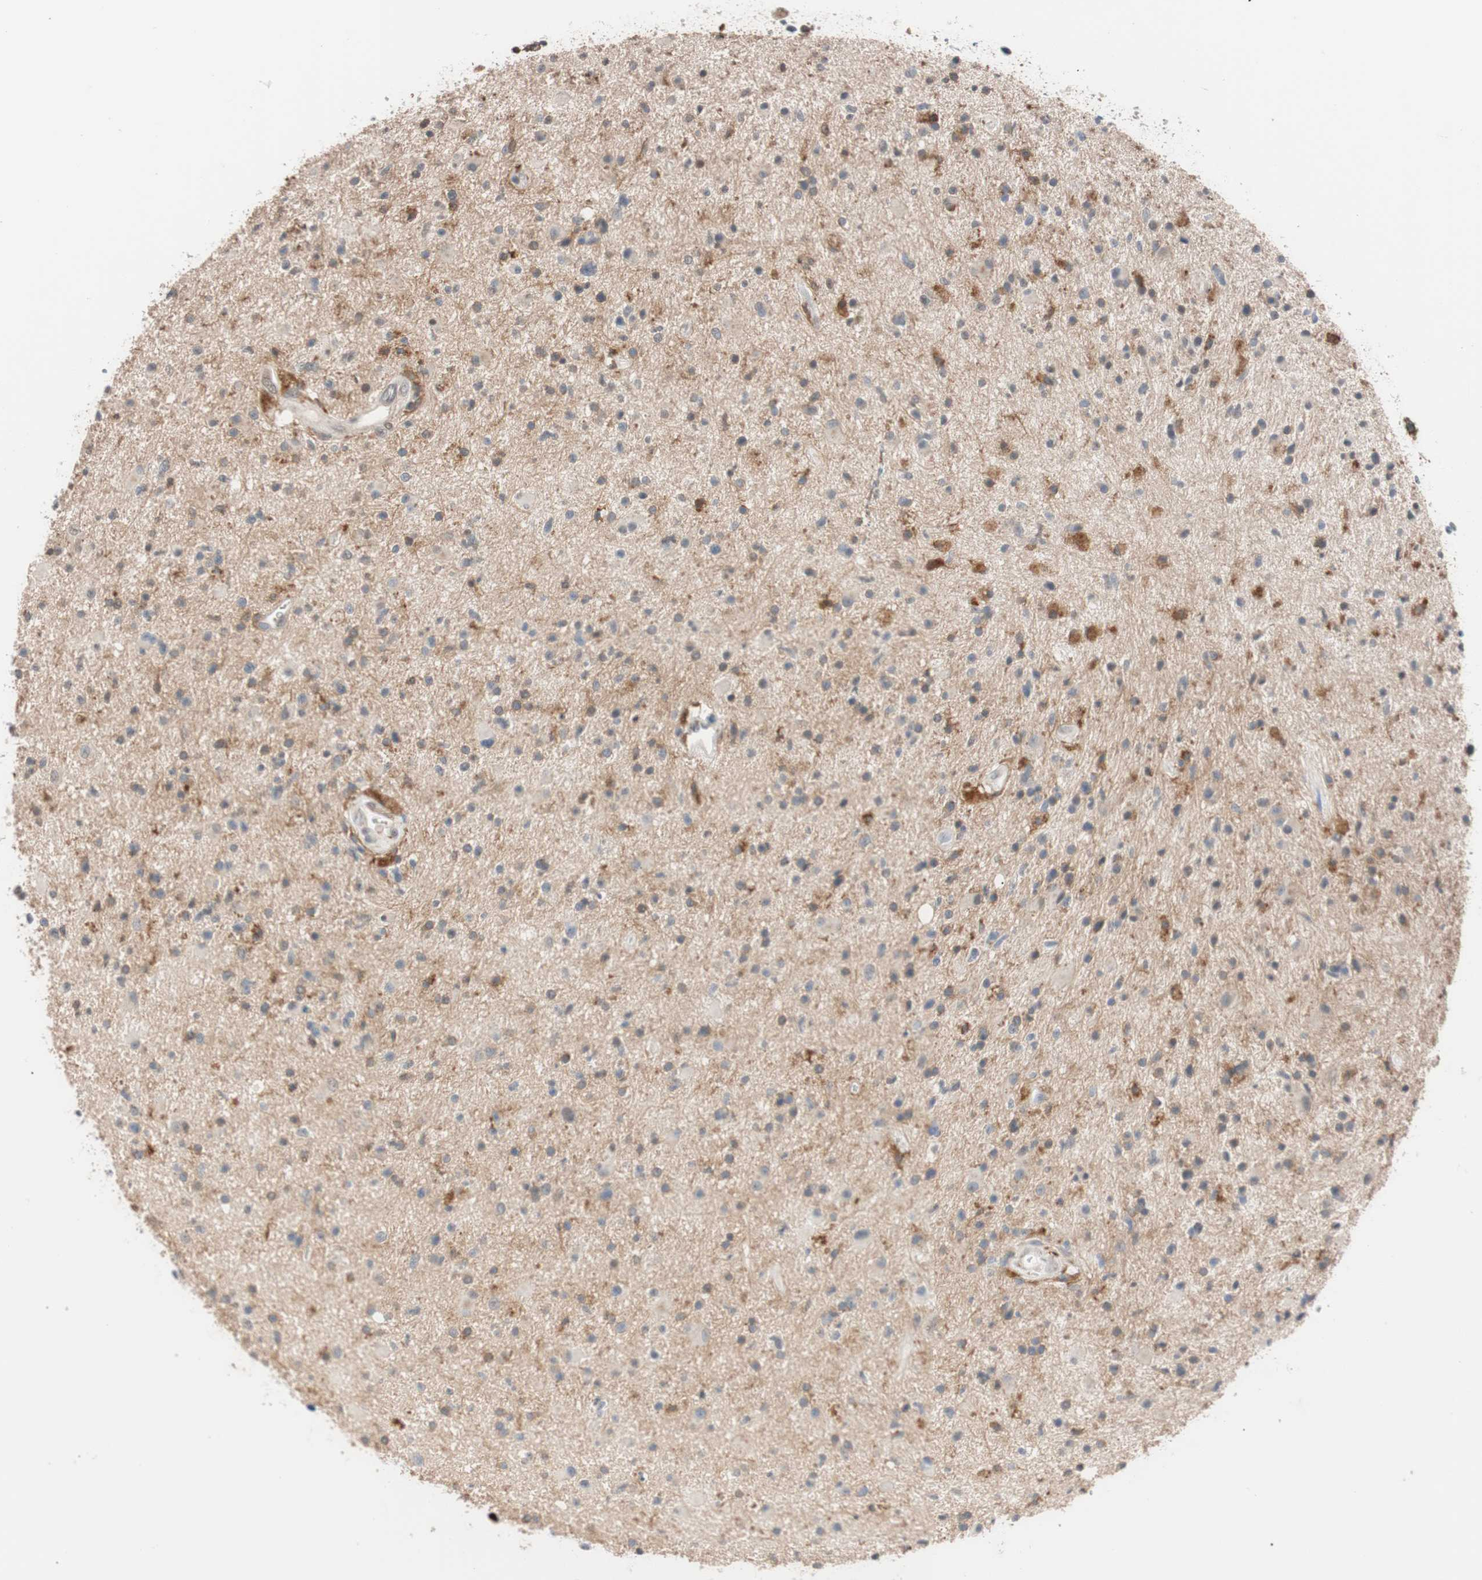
{"staining": {"intensity": "weak", "quantity": "25%-75%", "location": "cytoplasmic/membranous"}, "tissue": "glioma", "cell_type": "Tumor cells", "image_type": "cancer", "snomed": [{"axis": "morphology", "description": "Glioma, malignant, High grade"}, {"axis": "topography", "description": "Brain"}], "caption": "Protein staining displays weak cytoplasmic/membranous positivity in approximately 25%-75% of tumor cells in glioma.", "gene": "LITAF", "patient": {"sex": "male", "age": 33}}